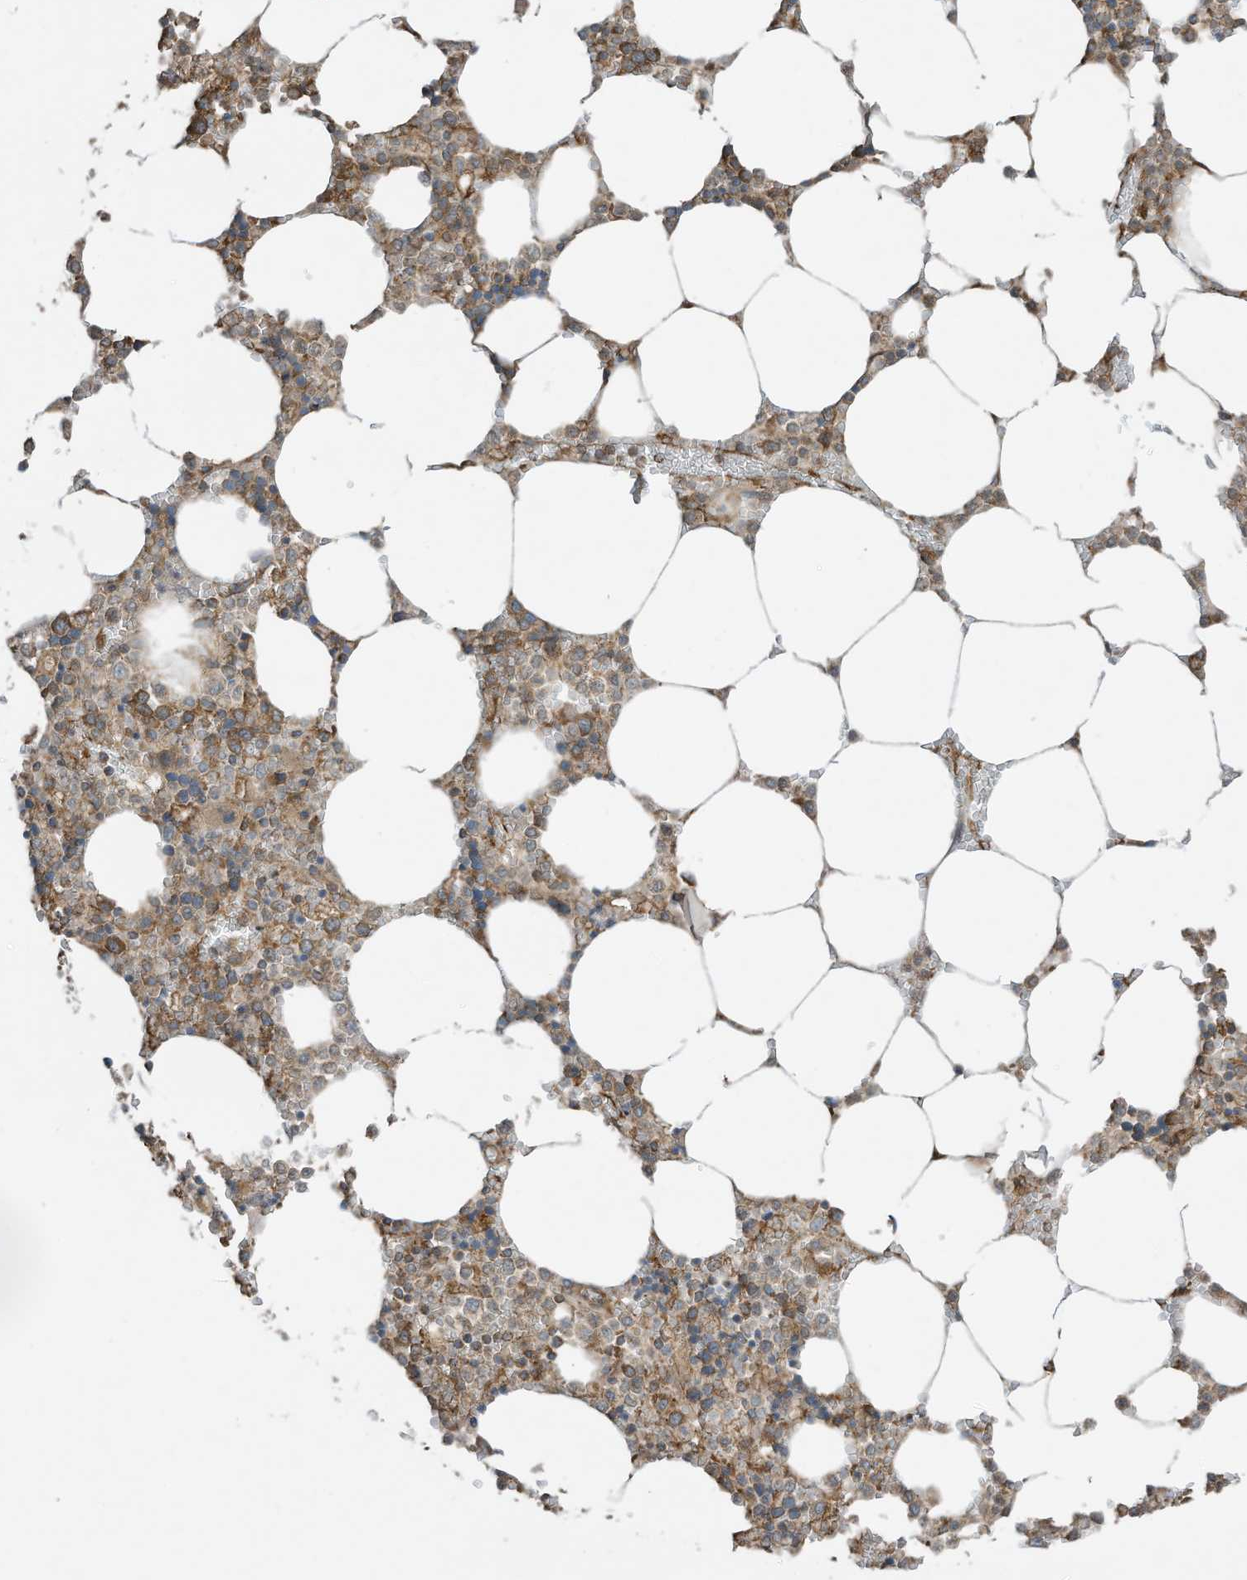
{"staining": {"intensity": "moderate", "quantity": "25%-75%", "location": "cytoplasmic/membranous"}, "tissue": "bone marrow", "cell_type": "Hematopoietic cells", "image_type": "normal", "snomed": [{"axis": "morphology", "description": "Normal tissue, NOS"}, {"axis": "topography", "description": "Bone marrow"}], "caption": "This histopathology image shows immunohistochemistry staining of unremarkable bone marrow, with medium moderate cytoplasmic/membranous positivity in approximately 25%-75% of hematopoietic cells.", "gene": "CGAS", "patient": {"sex": "male", "age": 70}}